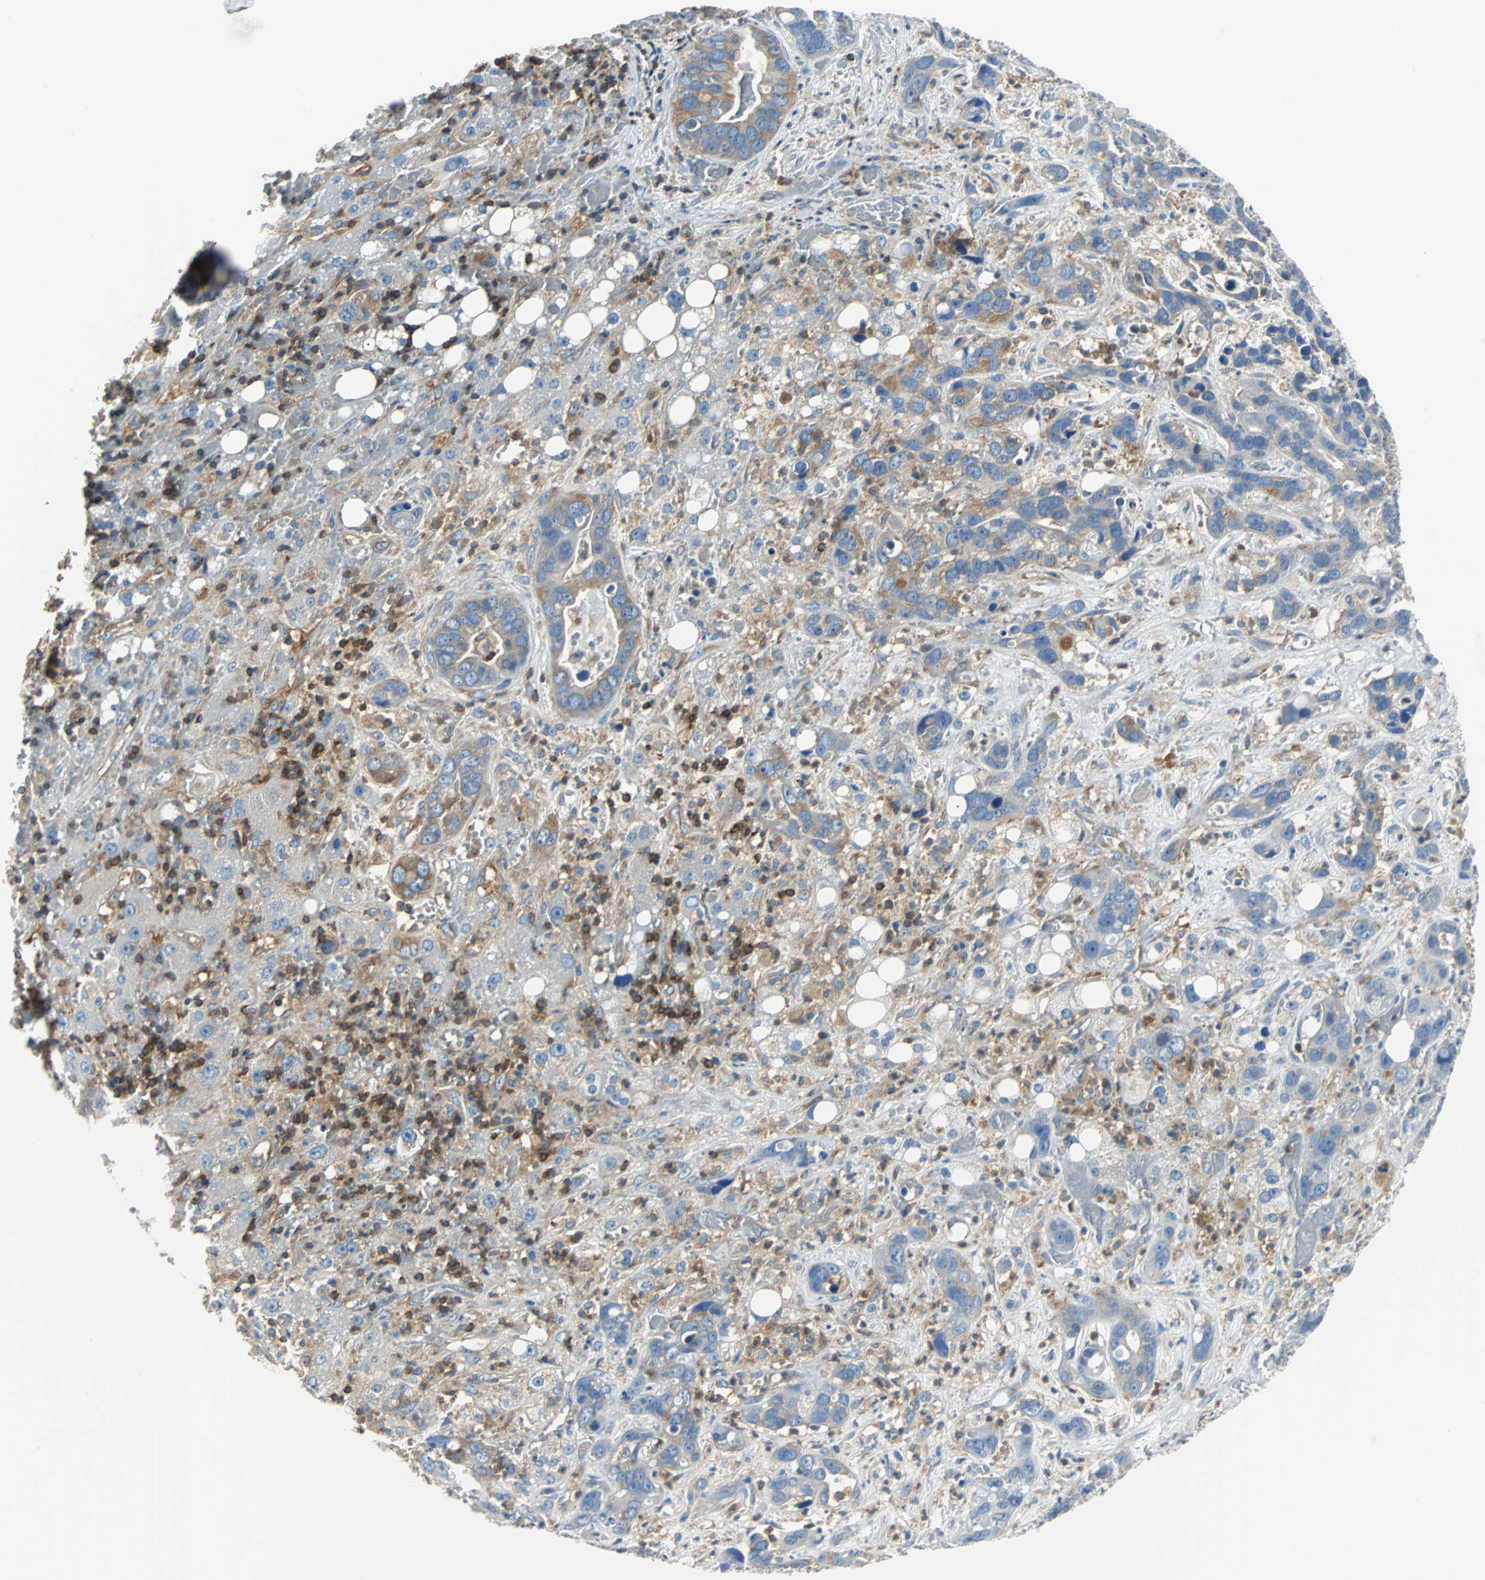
{"staining": {"intensity": "weak", "quantity": "25%-75%", "location": "cytoplasmic/membranous"}, "tissue": "liver cancer", "cell_type": "Tumor cells", "image_type": "cancer", "snomed": [{"axis": "morphology", "description": "Cholangiocarcinoma"}, {"axis": "topography", "description": "Liver"}], "caption": "Brown immunohistochemical staining in cholangiocarcinoma (liver) demonstrates weak cytoplasmic/membranous expression in about 25%-75% of tumor cells.", "gene": "TSC22D4", "patient": {"sex": "female", "age": 65}}